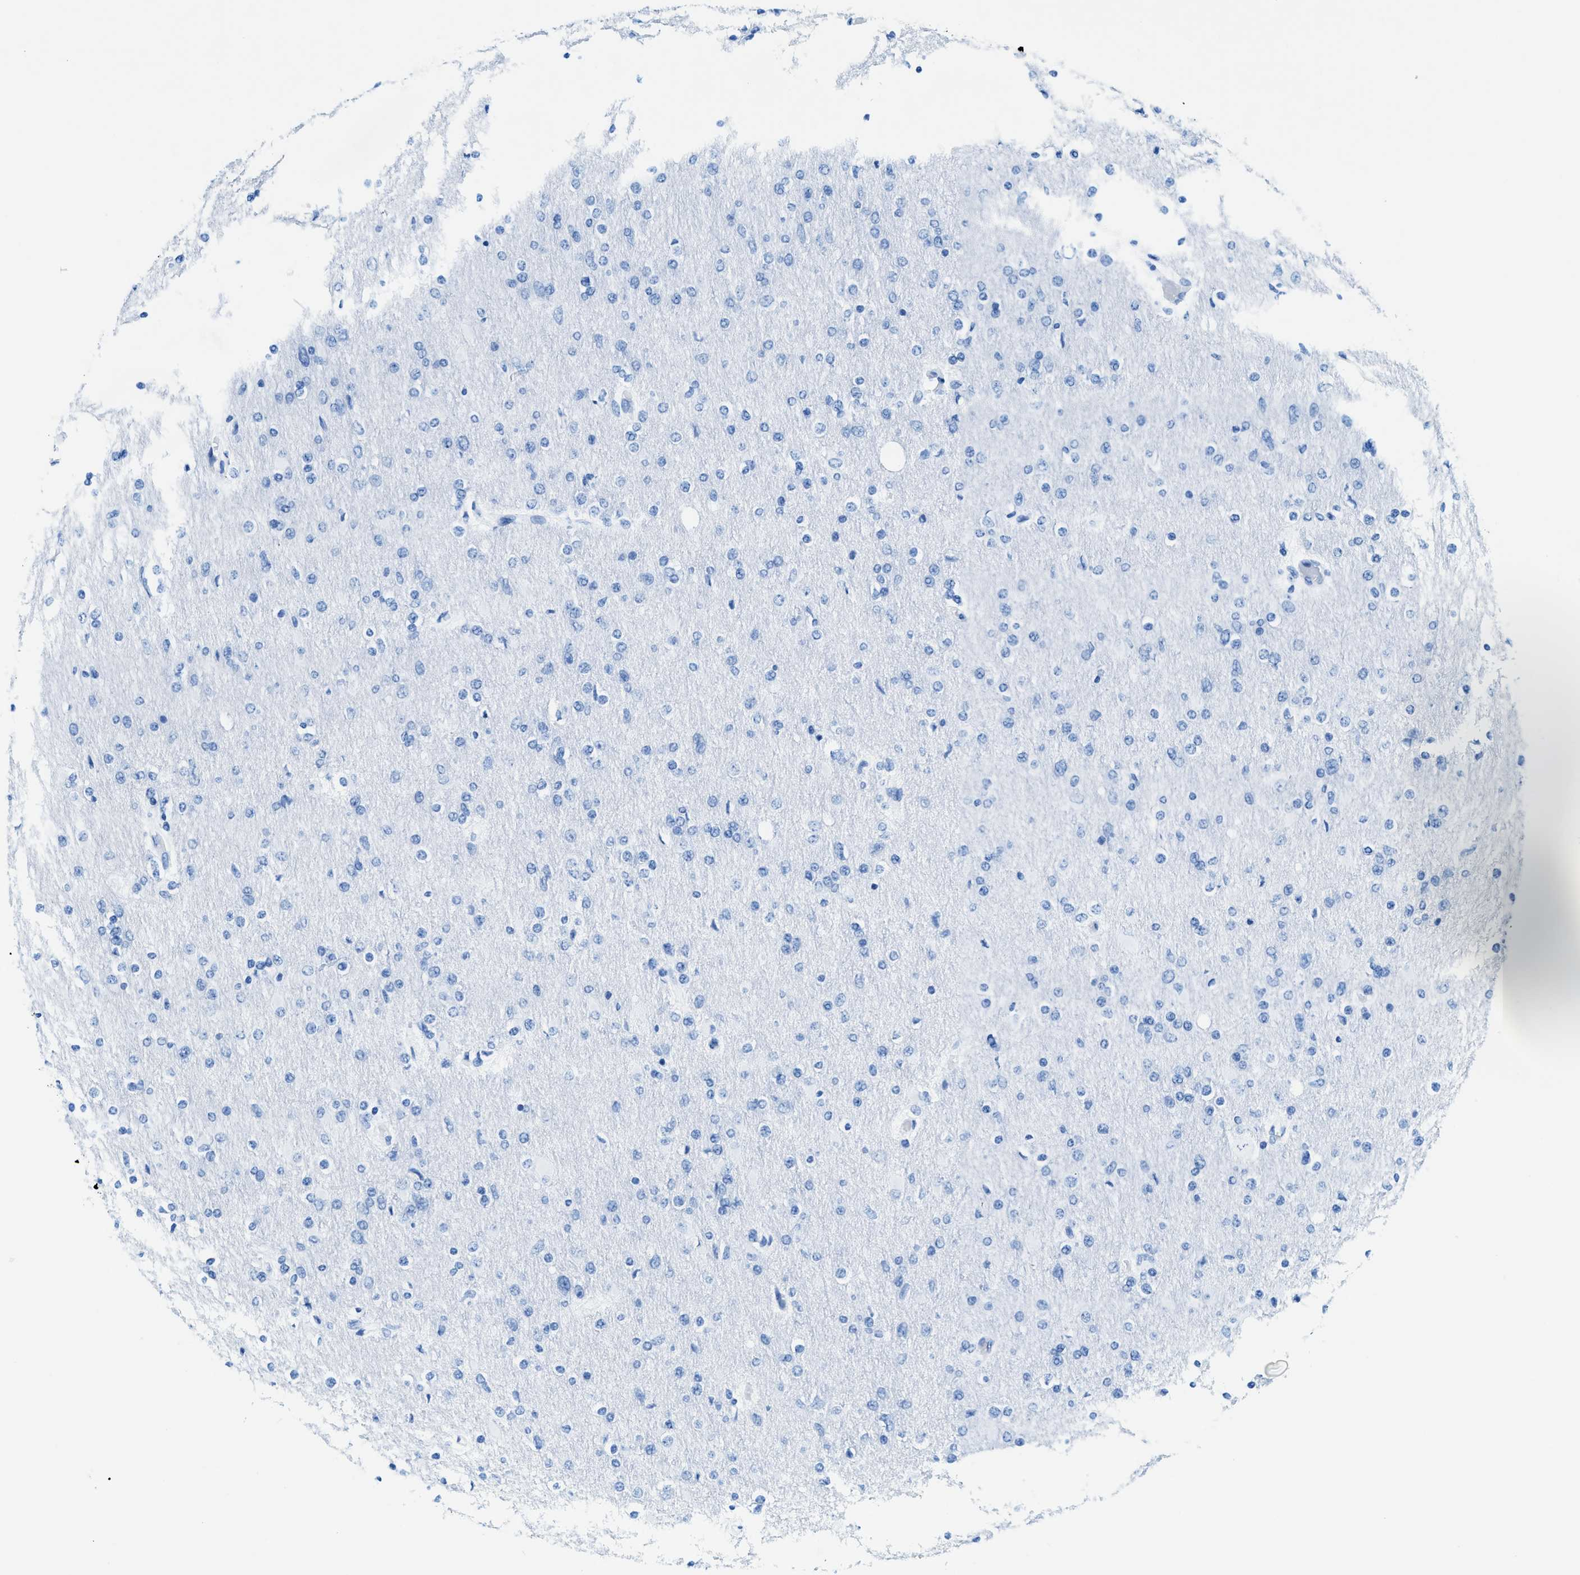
{"staining": {"intensity": "negative", "quantity": "none", "location": "none"}, "tissue": "glioma", "cell_type": "Tumor cells", "image_type": "cancer", "snomed": [{"axis": "morphology", "description": "Glioma, malignant, High grade"}, {"axis": "topography", "description": "Cerebral cortex"}], "caption": "Histopathology image shows no protein positivity in tumor cells of malignant glioma (high-grade) tissue. (Immunohistochemistry (ihc), brightfield microscopy, high magnification).", "gene": "SMARCAD1", "patient": {"sex": "female", "age": 36}}